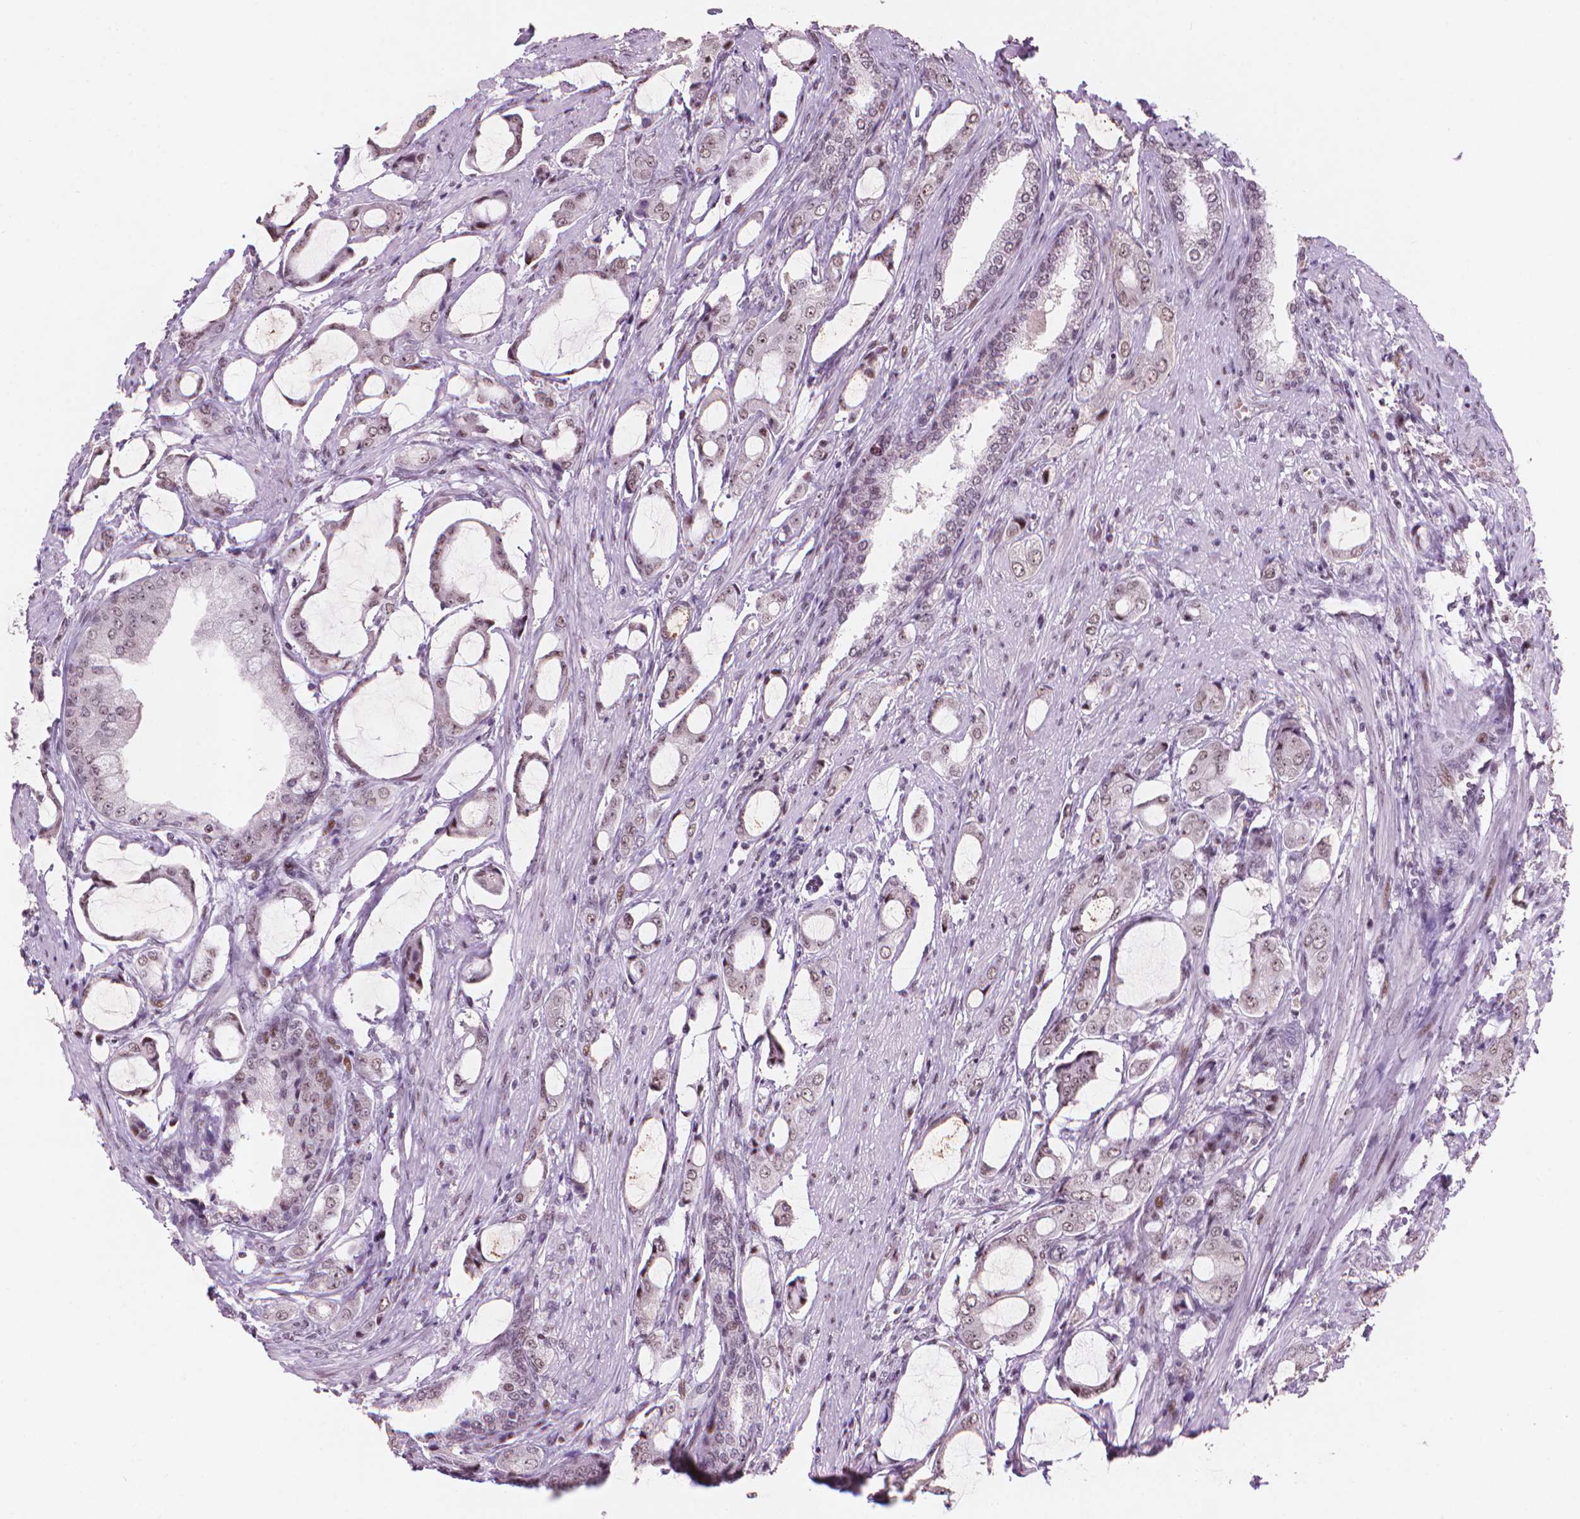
{"staining": {"intensity": "weak", "quantity": ">75%", "location": "nuclear"}, "tissue": "prostate cancer", "cell_type": "Tumor cells", "image_type": "cancer", "snomed": [{"axis": "morphology", "description": "Adenocarcinoma, NOS"}, {"axis": "topography", "description": "Prostate"}], "caption": "Prostate cancer (adenocarcinoma) stained with a brown dye displays weak nuclear positive staining in about >75% of tumor cells.", "gene": "HES7", "patient": {"sex": "male", "age": 63}}